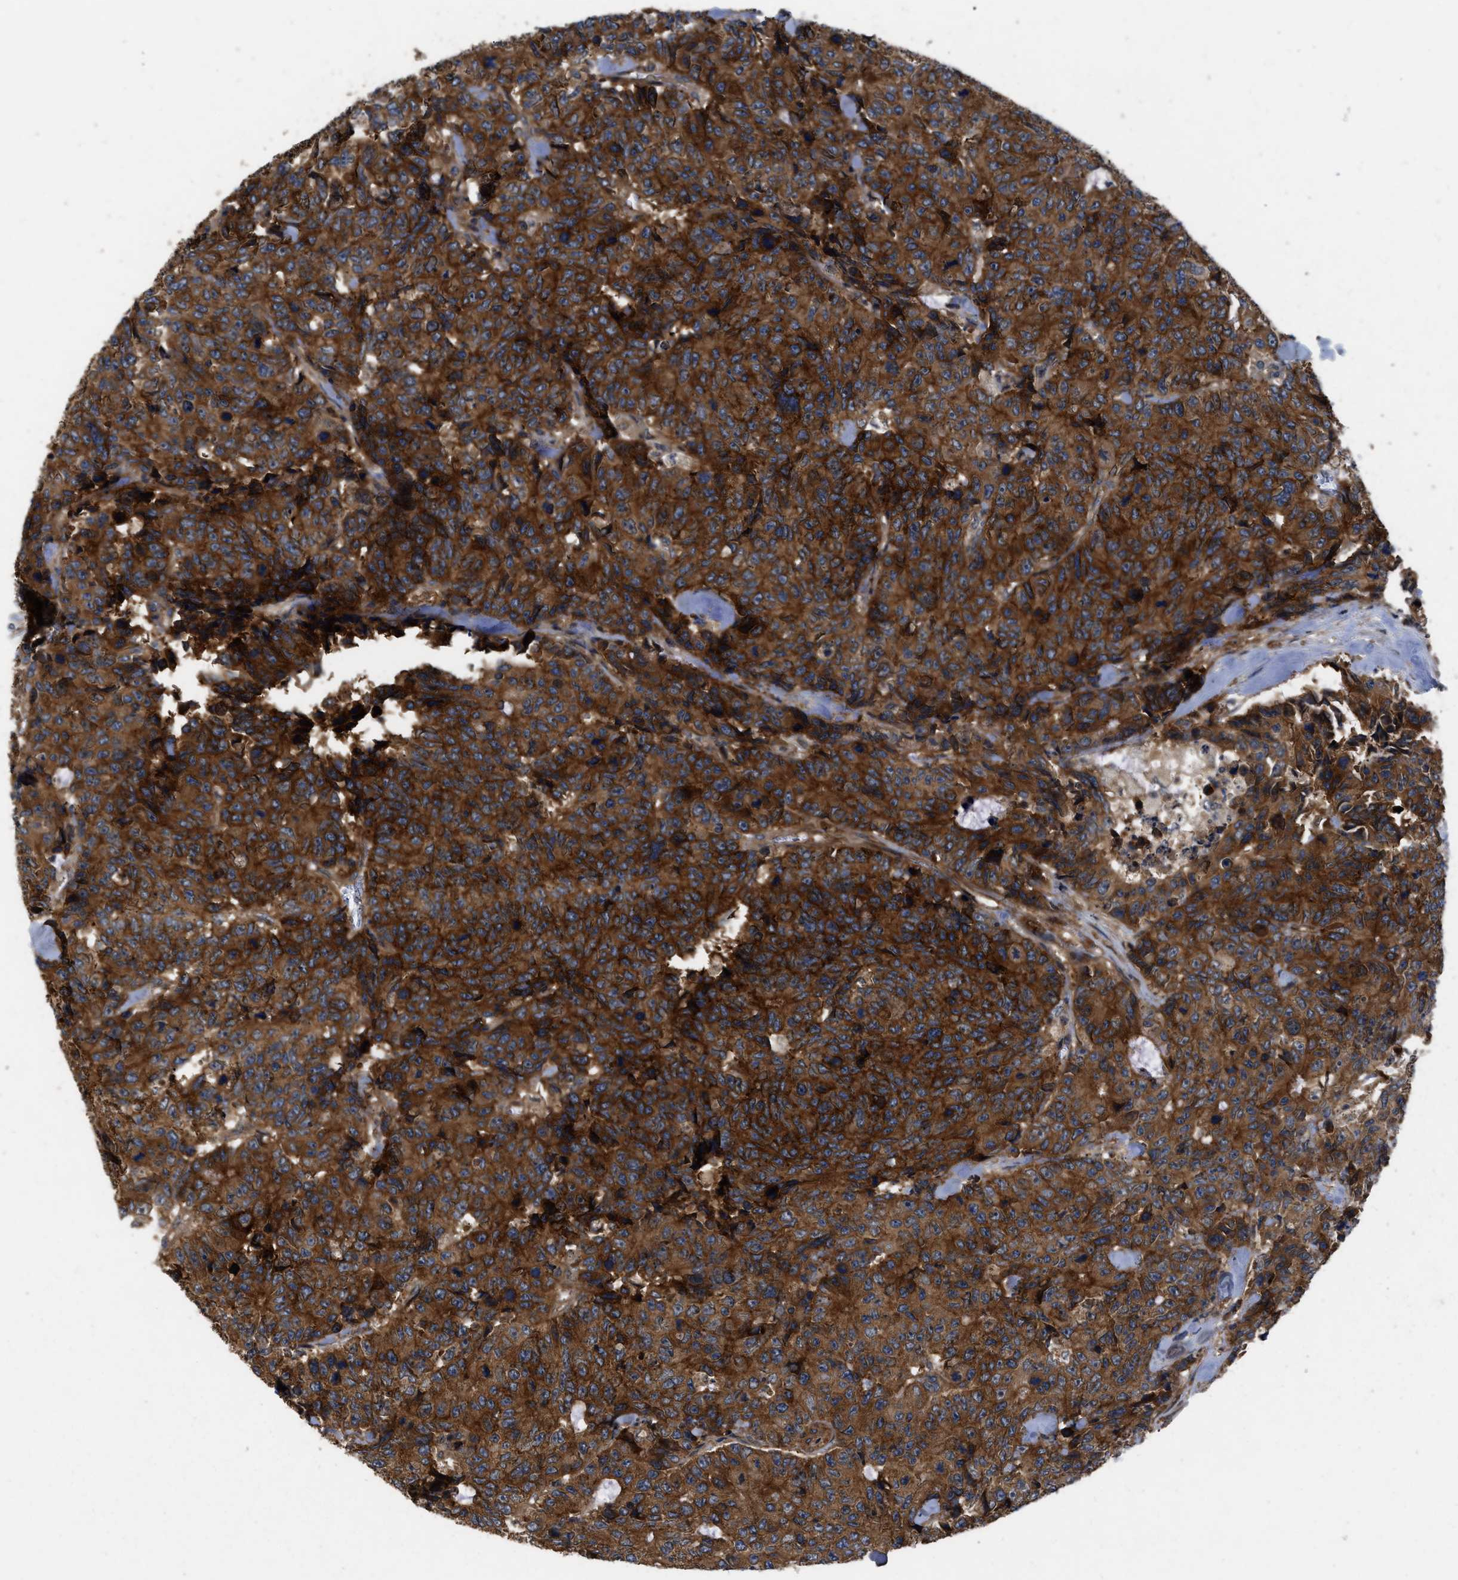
{"staining": {"intensity": "strong", "quantity": ">75%", "location": "cytoplasmic/membranous"}, "tissue": "colorectal cancer", "cell_type": "Tumor cells", "image_type": "cancer", "snomed": [{"axis": "morphology", "description": "Adenocarcinoma, NOS"}, {"axis": "topography", "description": "Colon"}], "caption": "A micrograph of colorectal cancer (adenocarcinoma) stained for a protein displays strong cytoplasmic/membranous brown staining in tumor cells.", "gene": "CNNM3", "patient": {"sex": "female", "age": 86}}